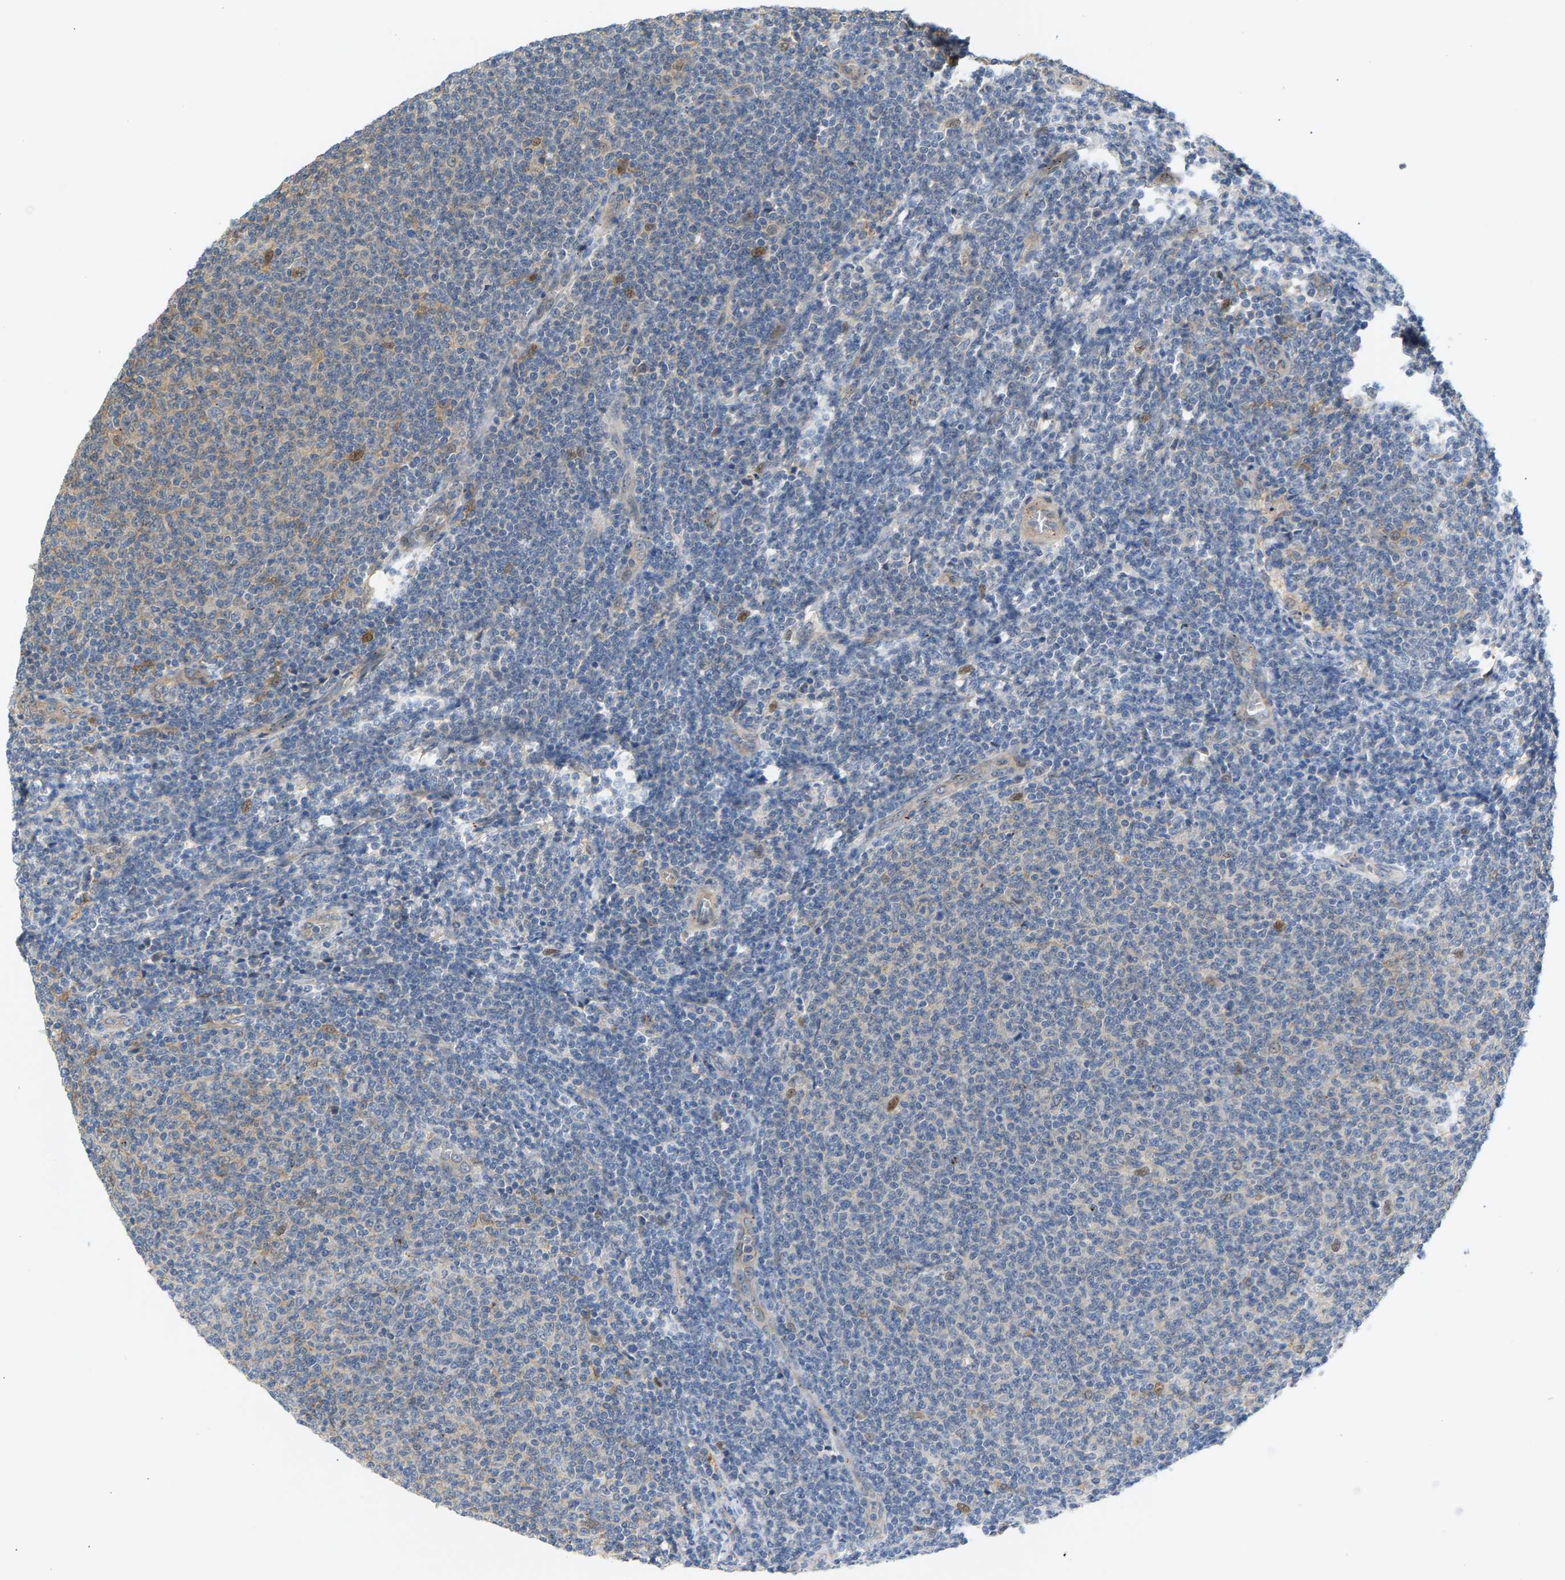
{"staining": {"intensity": "weak", "quantity": "<25%", "location": "cytoplasmic/membranous"}, "tissue": "lymphoma", "cell_type": "Tumor cells", "image_type": "cancer", "snomed": [{"axis": "morphology", "description": "Malignant lymphoma, non-Hodgkin's type, Low grade"}, {"axis": "topography", "description": "Lymph node"}], "caption": "High magnification brightfield microscopy of low-grade malignant lymphoma, non-Hodgkin's type stained with DAB (brown) and counterstained with hematoxylin (blue): tumor cells show no significant staining.", "gene": "KRTAP27-1", "patient": {"sex": "male", "age": 66}}